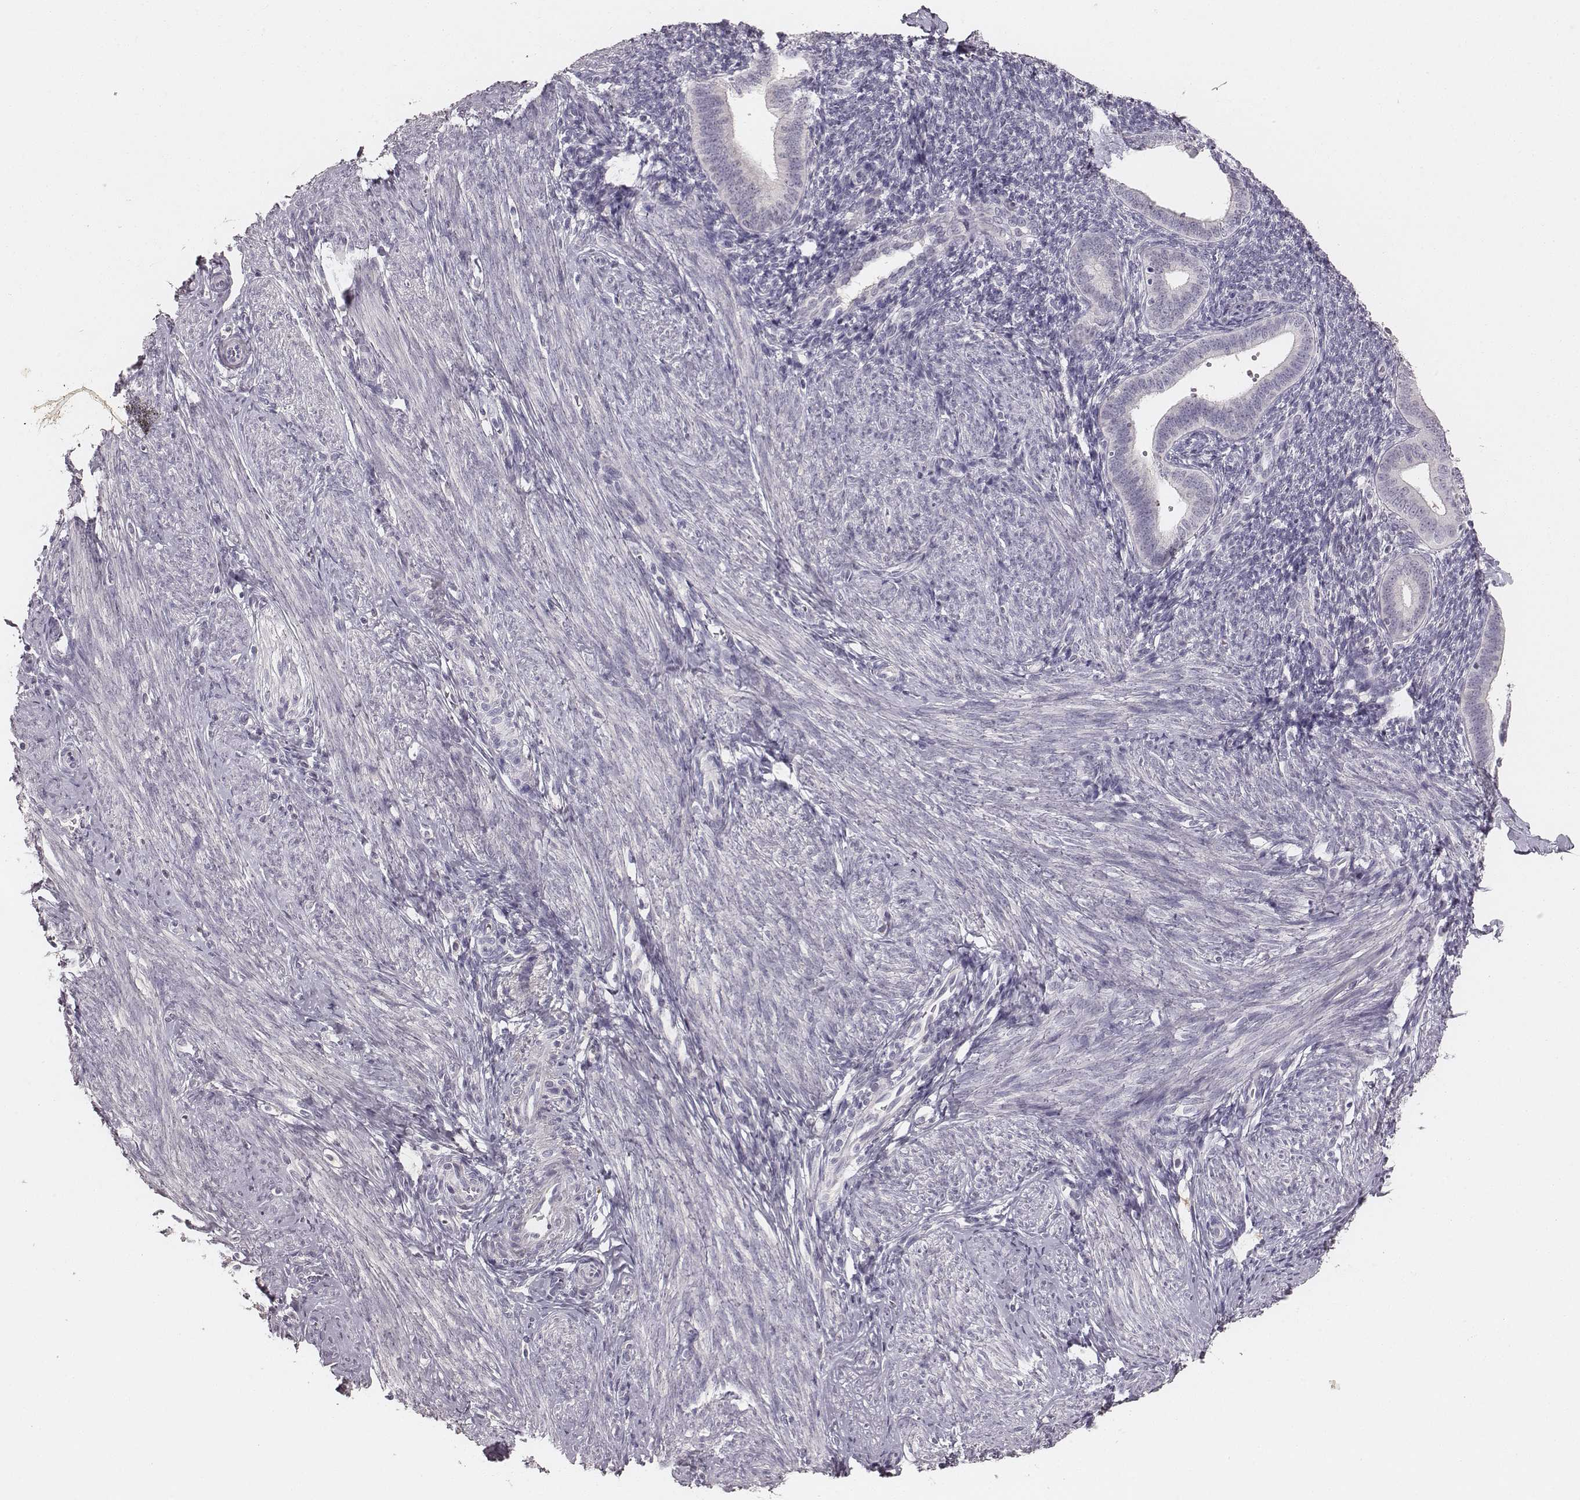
{"staining": {"intensity": "negative", "quantity": "none", "location": "none"}, "tissue": "endometrium", "cell_type": "Cells in endometrial stroma", "image_type": "normal", "snomed": [{"axis": "morphology", "description": "Normal tissue, NOS"}, {"axis": "topography", "description": "Endometrium"}], "caption": "A histopathology image of endometrium stained for a protein reveals no brown staining in cells in endometrial stroma. (DAB immunohistochemistry (IHC), high magnification).", "gene": "LY6K", "patient": {"sex": "female", "age": 40}}